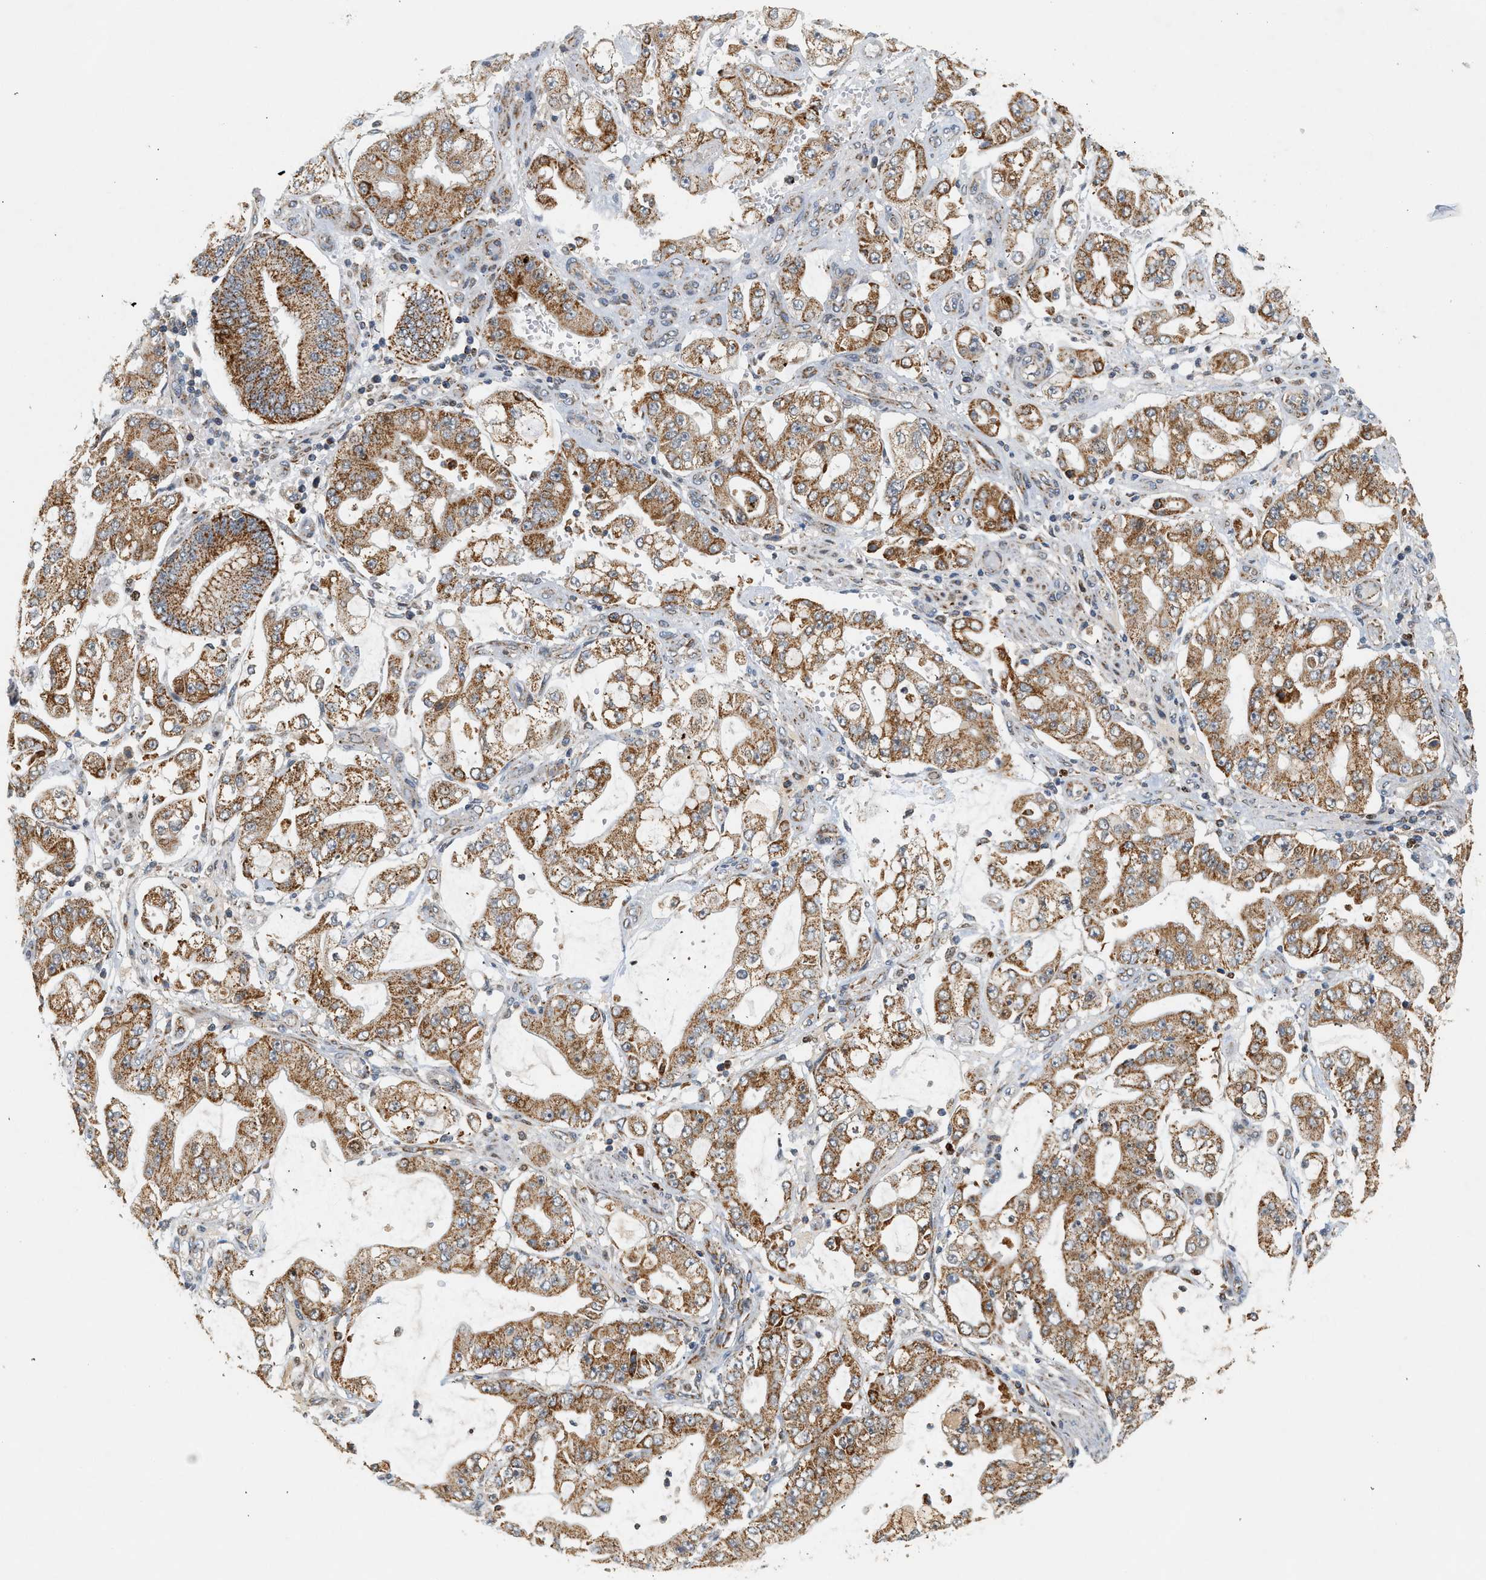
{"staining": {"intensity": "moderate", "quantity": ">75%", "location": "cytoplasmic/membranous"}, "tissue": "stomach cancer", "cell_type": "Tumor cells", "image_type": "cancer", "snomed": [{"axis": "morphology", "description": "Adenocarcinoma, NOS"}, {"axis": "topography", "description": "Stomach"}], "caption": "IHC (DAB) staining of stomach cancer (adenocarcinoma) exhibits moderate cytoplasmic/membranous protein expression in about >75% of tumor cells.", "gene": "MCU", "patient": {"sex": "male", "age": 76}}